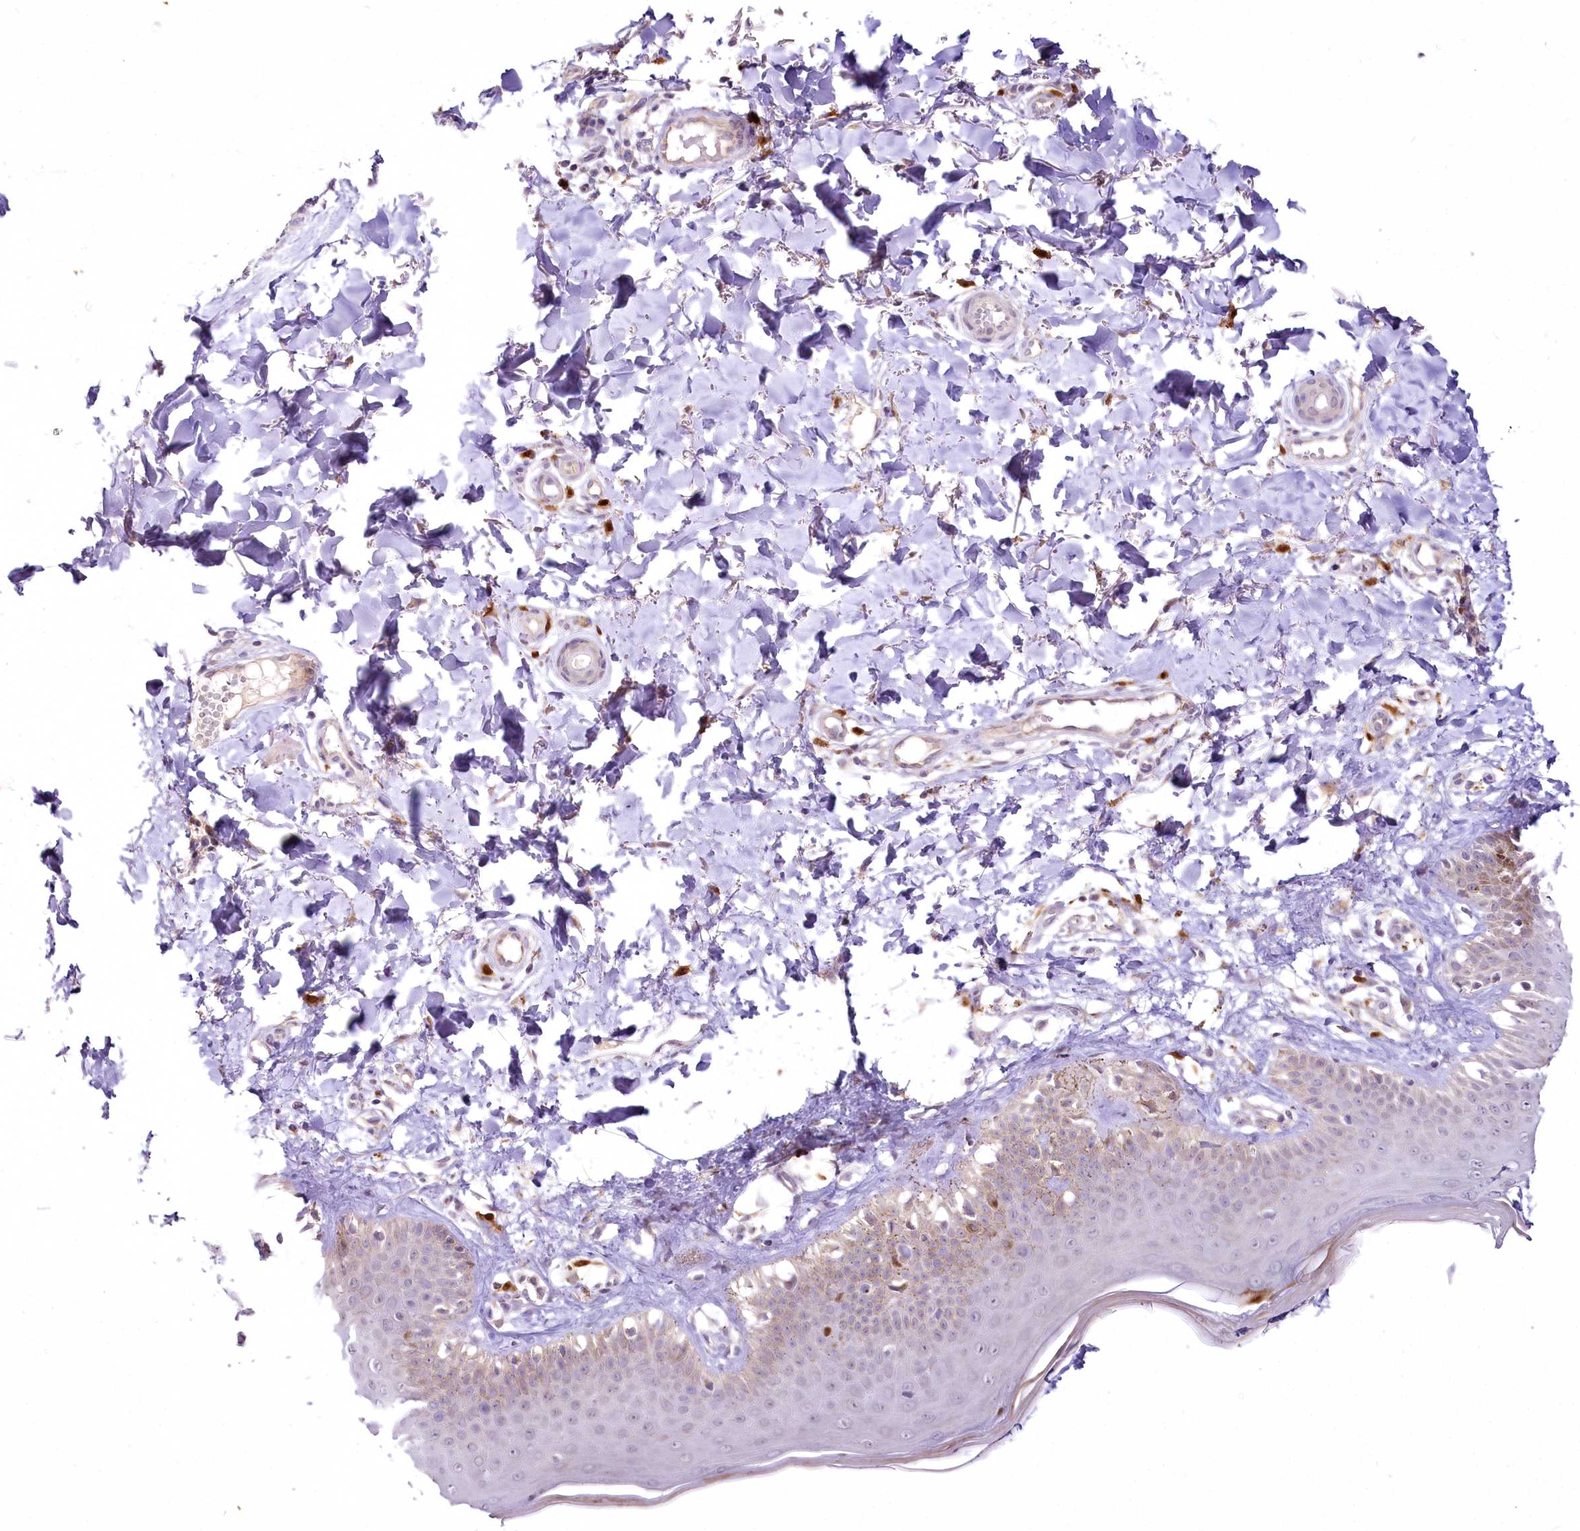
{"staining": {"intensity": "weak", "quantity": ">75%", "location": "cytoplasmic/membranous"}, "tissue": "skin", "cell_type": "Fibroblasts", "image_type": "normal", "snomed": [{"axis": "morphology", "description": "Normal tissue, NOS"}, {"axis": "topography", "description": "Skin"}], "caption": "A low amount of weak cytoplasmic/membranous positivity is appreciated in about >75% of fibroblasts in unremarkable skin. (brown staining indicates protein expression, while blue staining denotes nuclei).", "gene": "VWA5A", "patient": {"sex": "male", "age": 52}}